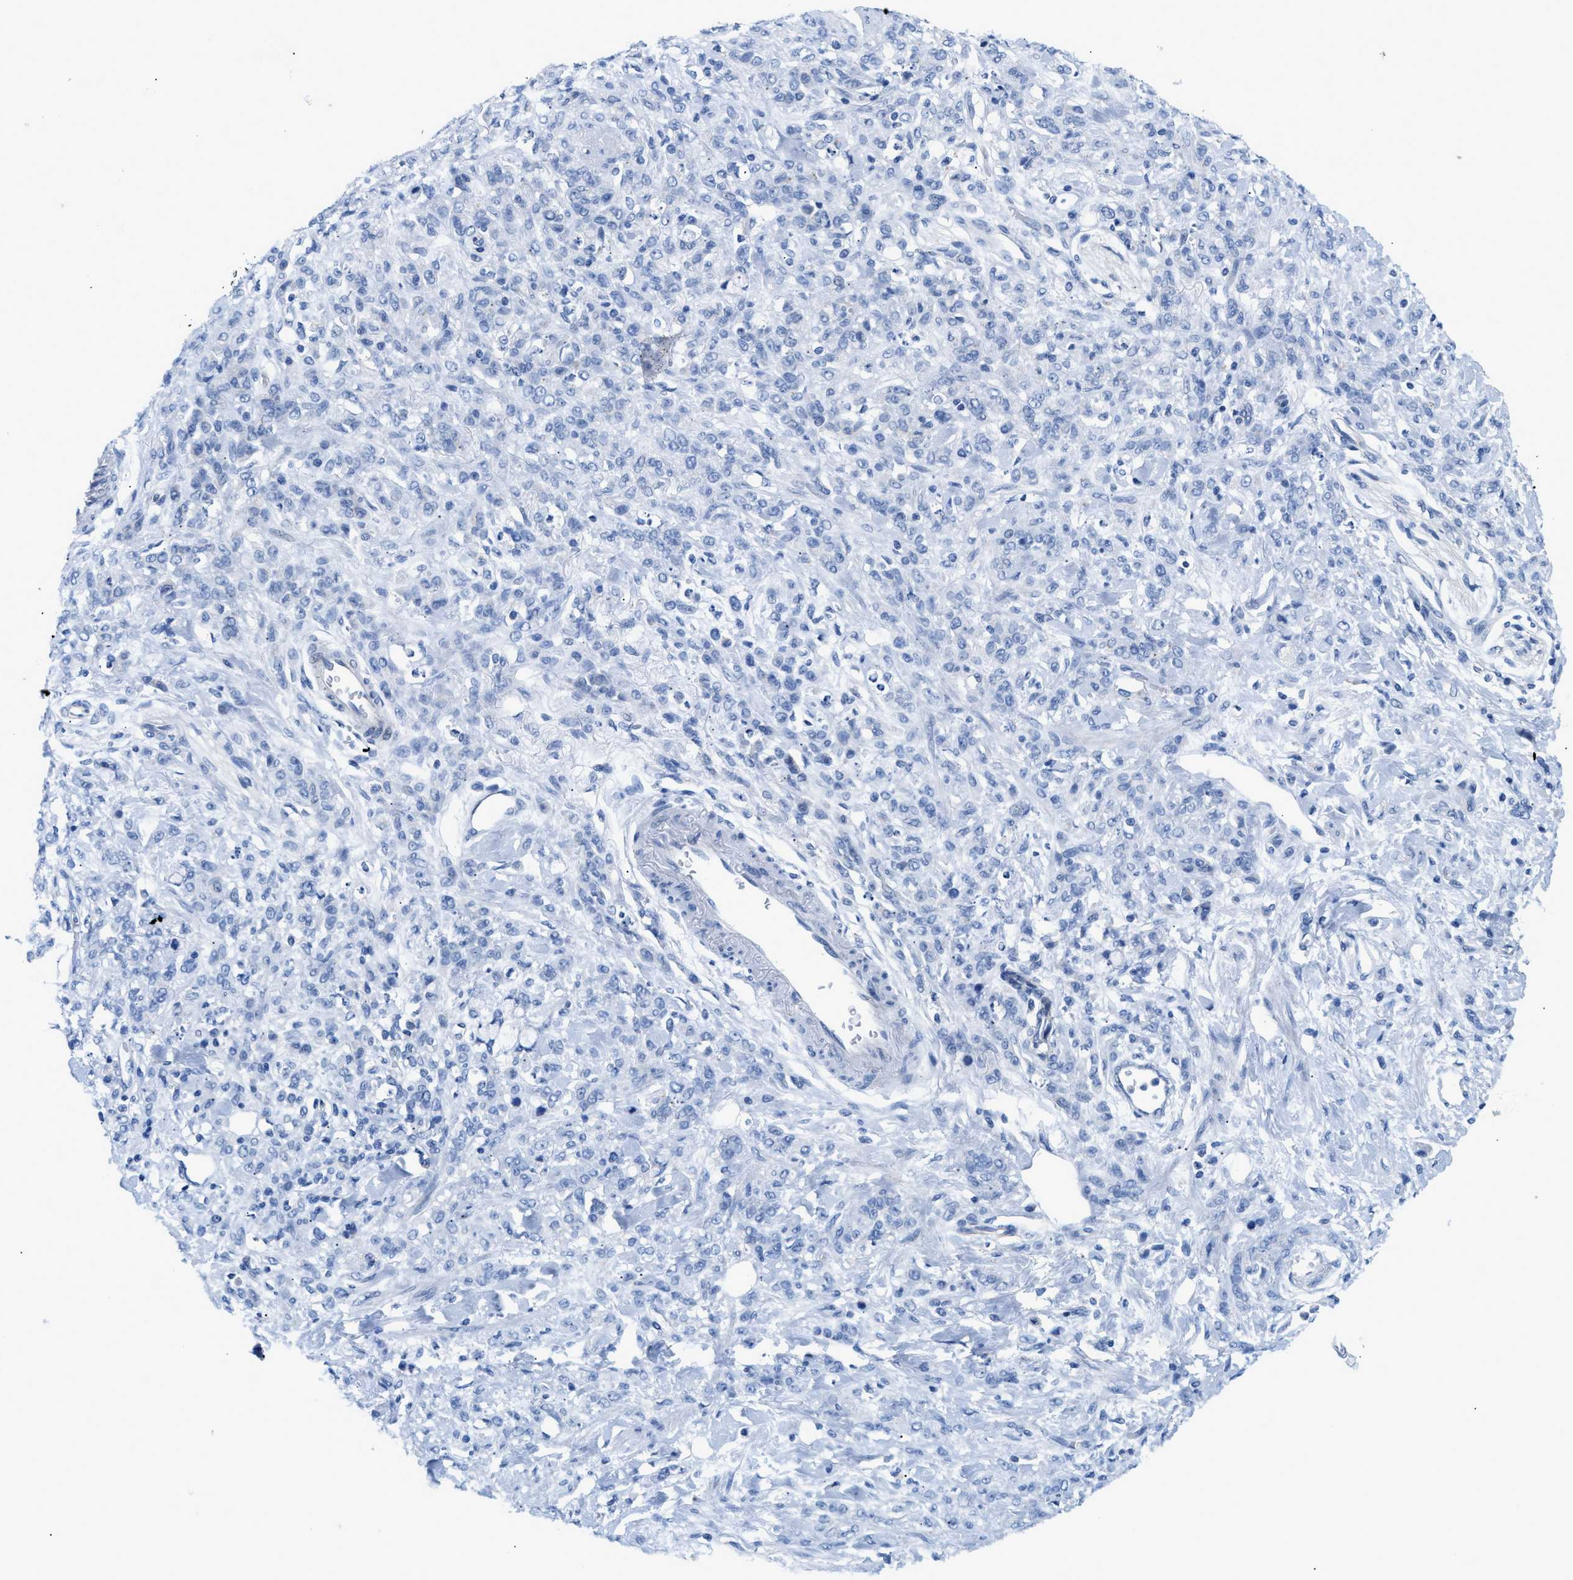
{"staining": {"intensity": "negative", "quantity": "none", "location": "none"}, "tissue": "stomach cancer", "cell_type": "Tumor cells", "image_type": "cancer", "snomed": [{"axis": "morphology", "description": "Normal tissue, NOS"}, {"axis": "morphology", "description": "Adenocarcinoma, NOS"}, {"axis": "topography", "description": "Stomach"}], "caption": "This is an IHC image of stomach cancer. There is no staining in tumor cells.", "gene": "FDCSP", "patient": {"sex": "male", "age": 82}}